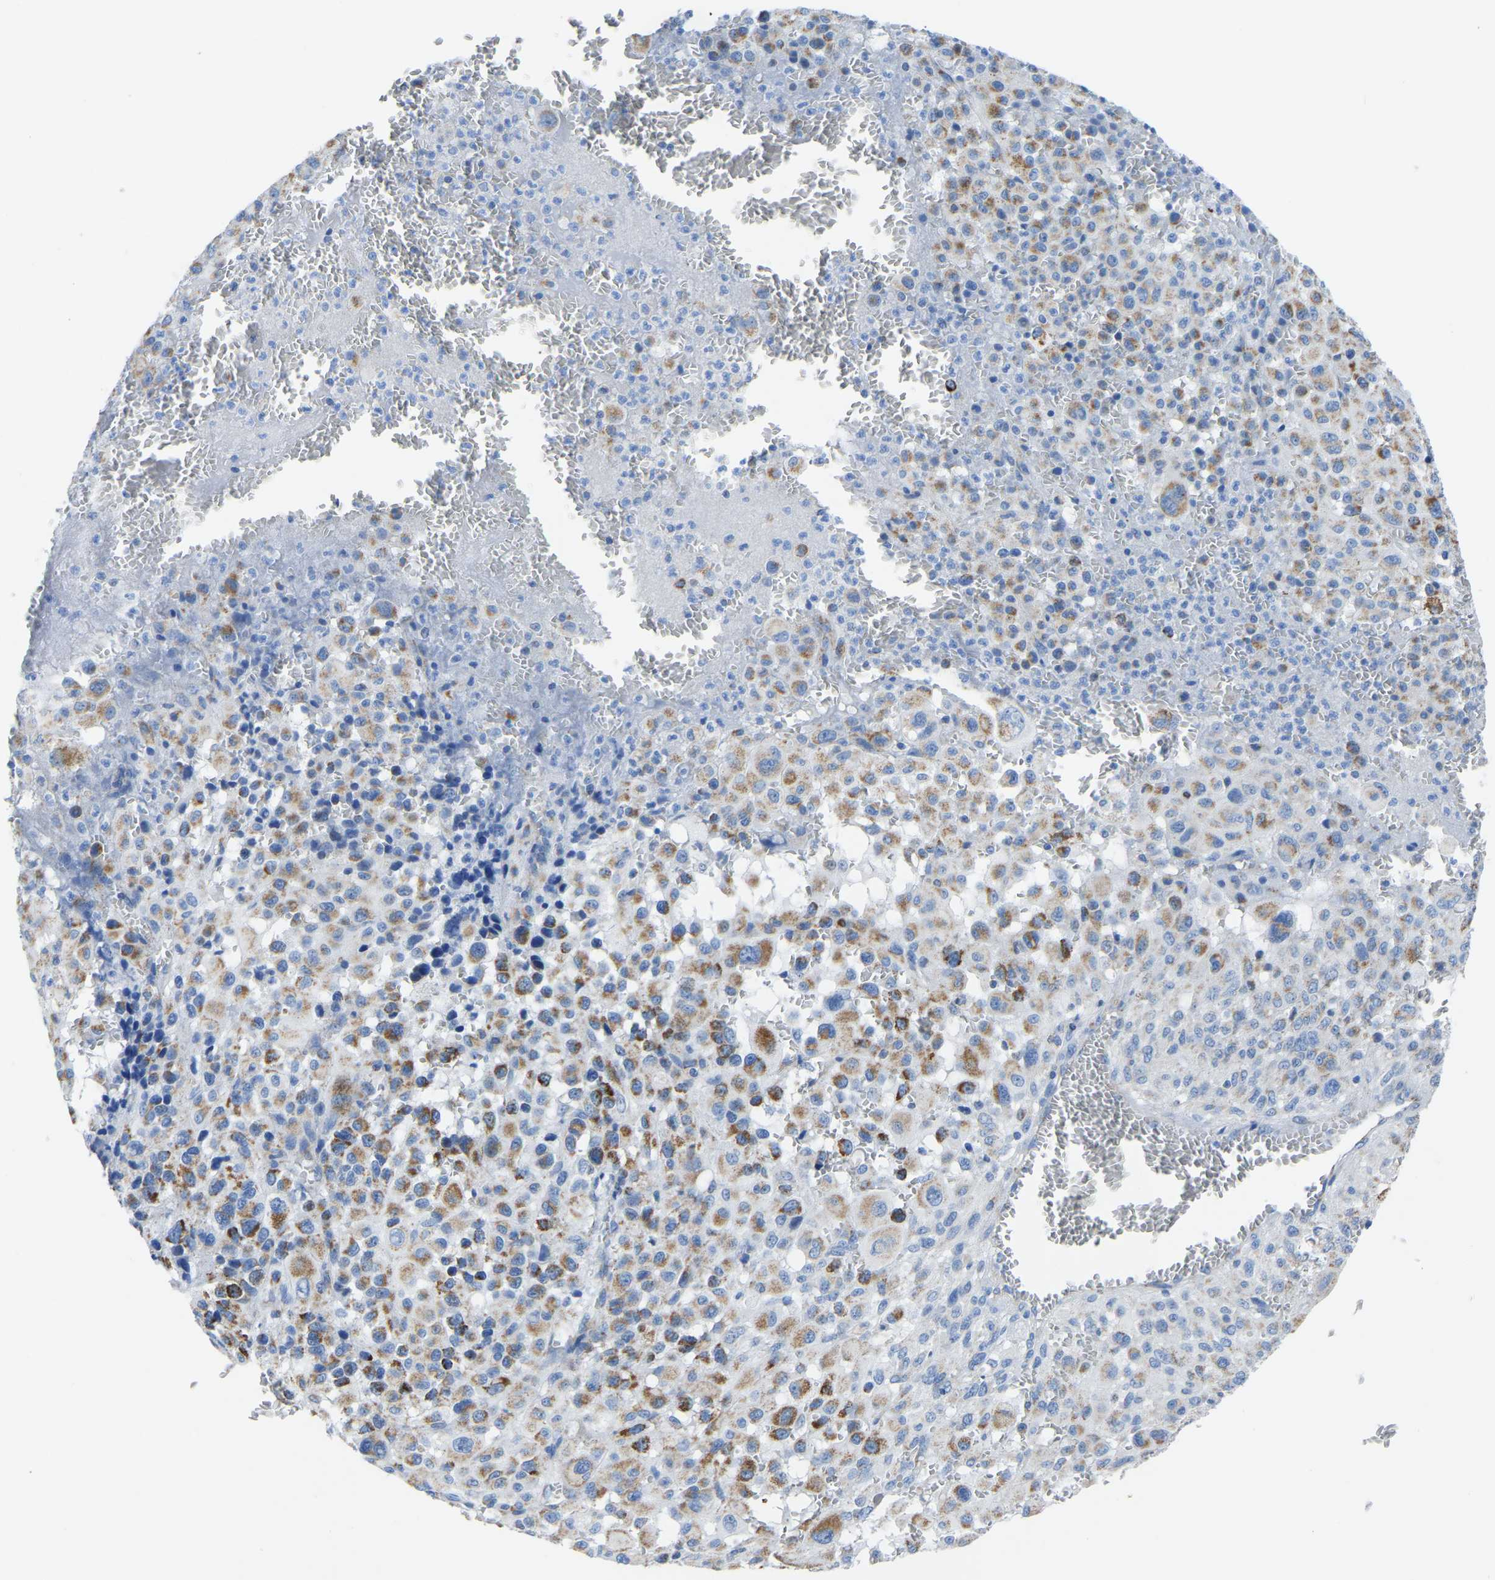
{"staining": {"intensity": "moderate", "quantity": ">75%", "location": "cytoplasmic/membranous"}, "tissue": "melanoma", "cell_type": "Tumor cells", "image_type": "cancer", "snomed": [{"axis": "morphology", "description": "Malignant melanoma, Metastatic site"}, {"axis": "topography", "description": "Skin"}], "caption": "The immunohistochemical stain shows moderate cytoplasmic/membranous staining in tumor cells of melanoma tissue. Nuclei are stained in blue.", "gene": "ETFA", "patient": {"sex": "female", "age": 74}}